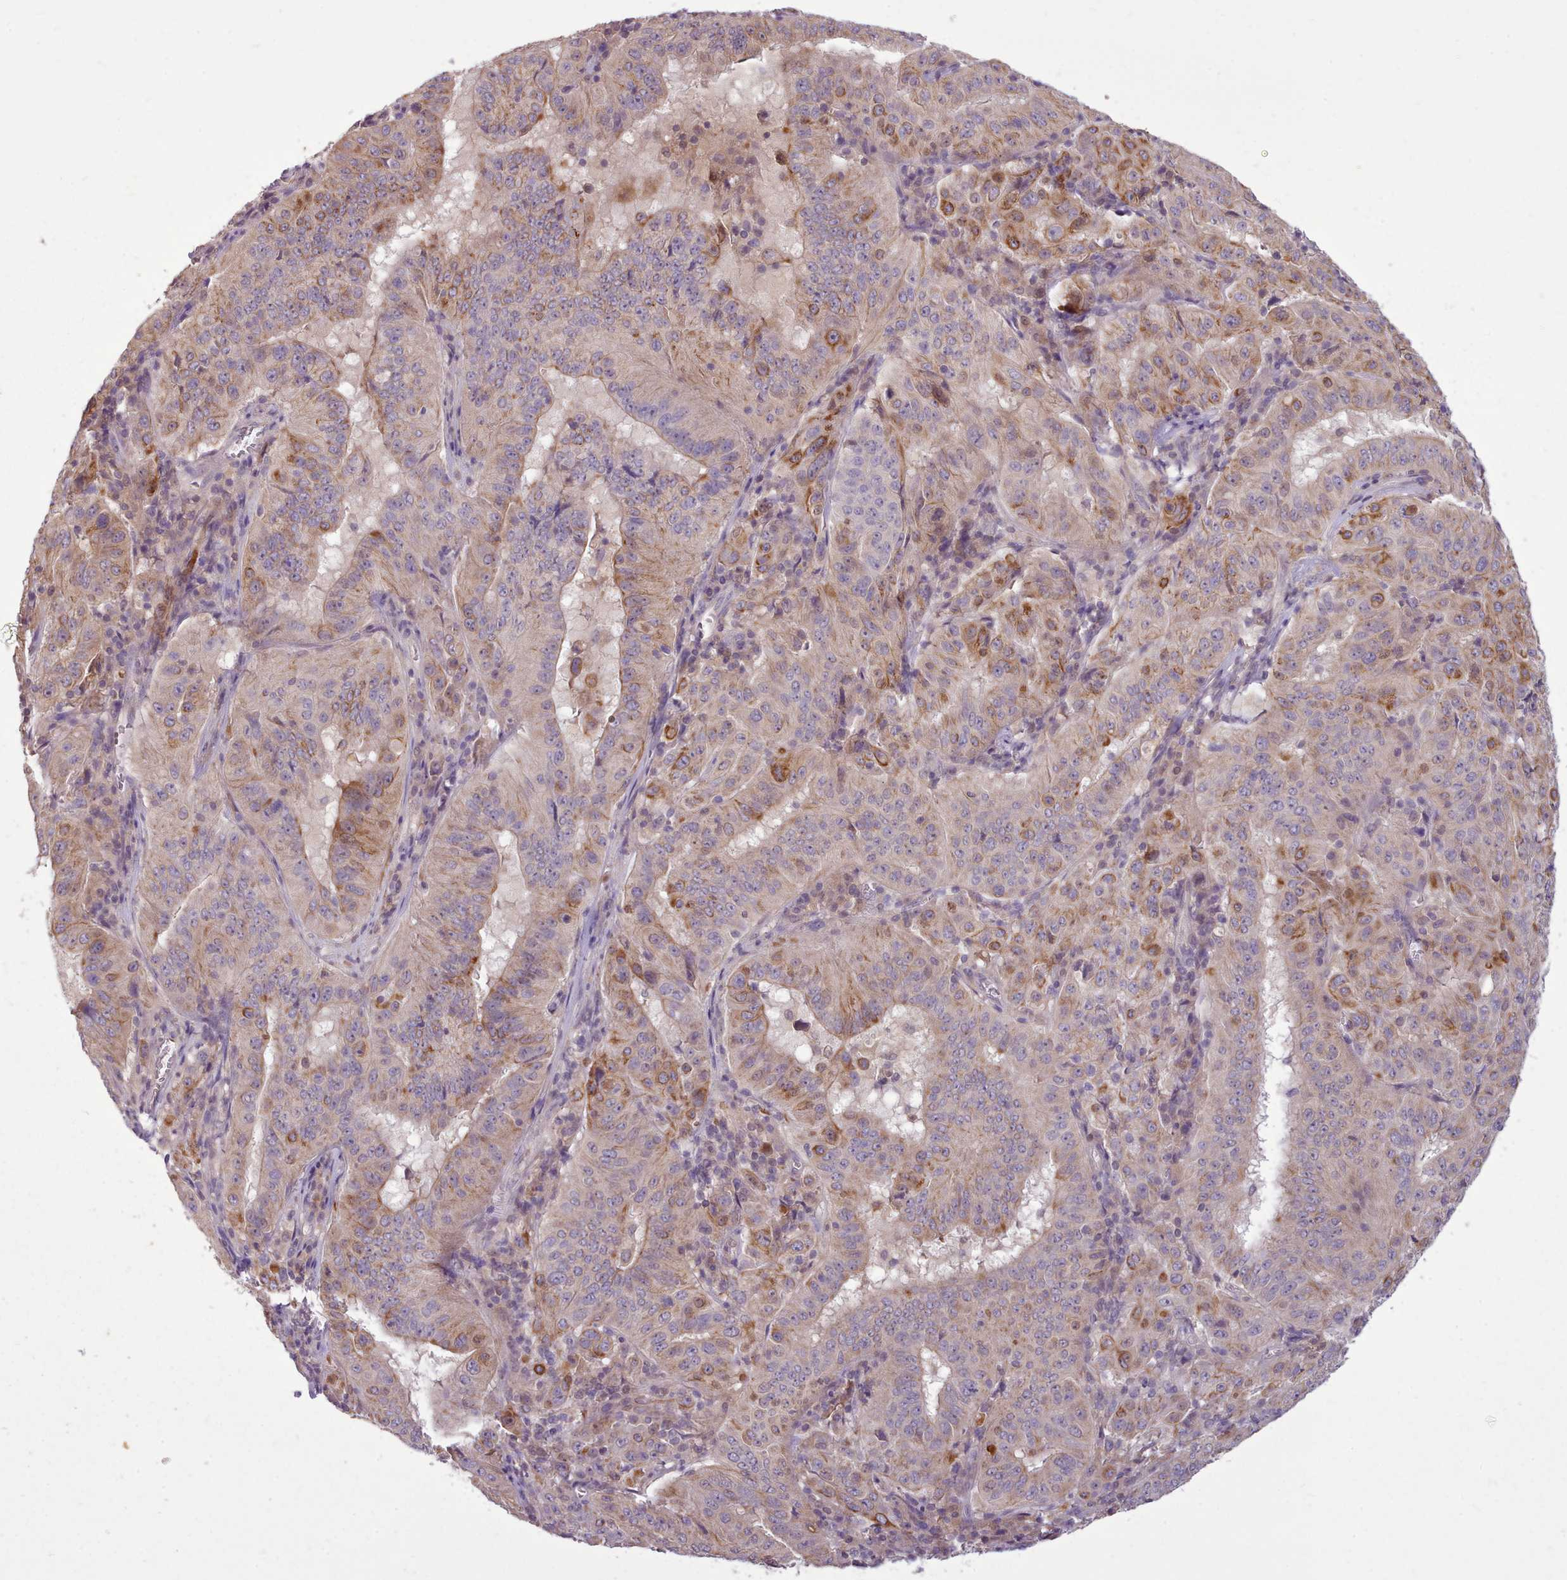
{"staining": {"intensity": "moderate", "quantity": "25%-75%", "location": "cytoplasmic/membranous"}, "tissue": "pancreatic cancer", "cell_type": "Tumor cells", "image_type": "cancer", "snomed": [{"axis": "morphology", "description": "Adenocarcinoma, NOS"}, {"axis": "topography", "description": "Pancreas"}], "caption": "This is a micrograph of immunohistochemistry (IHC) staining of adenocarcinoma (pancreatic), which shows moderate expression in the cytoplasmic/membranous of tumor cells.", "gene": "NMRK1", "patient": {"sex": "male", "age": 63}}